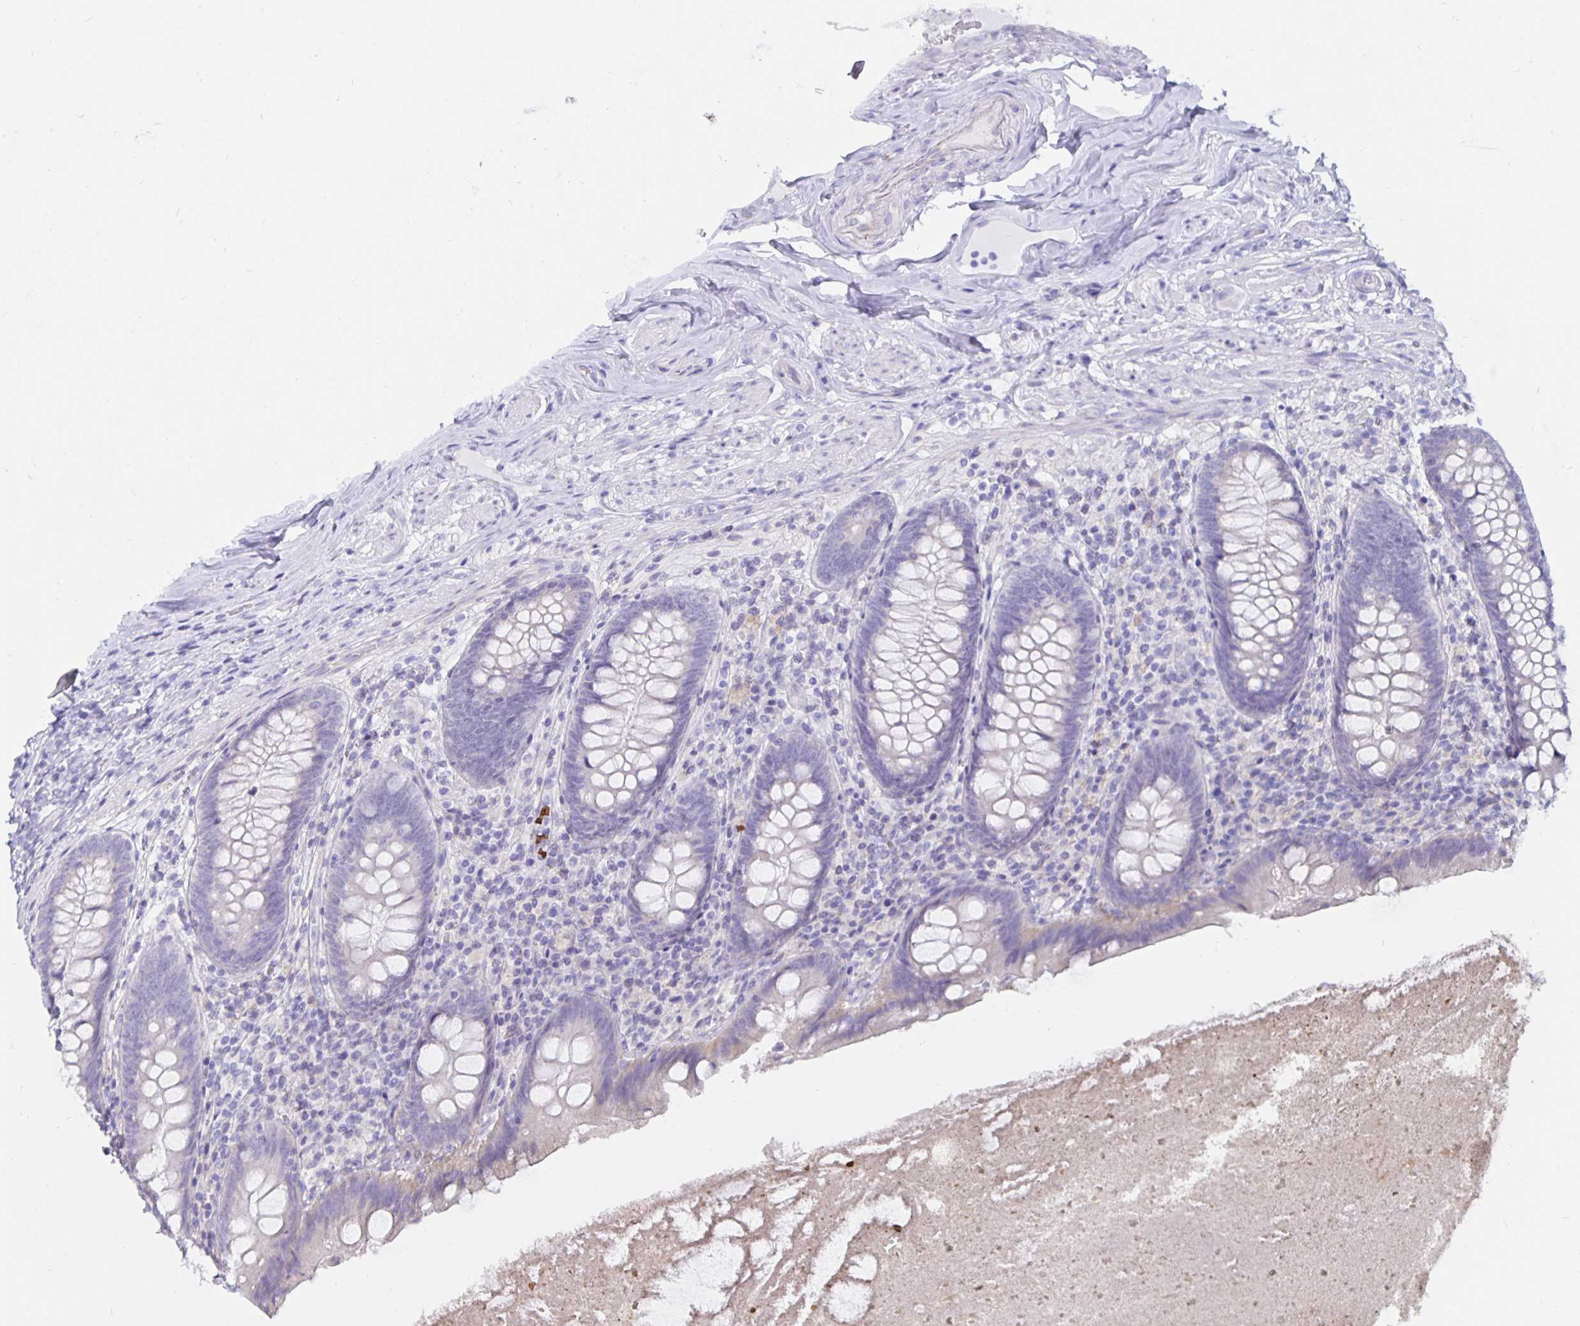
{"staining": {"intensity": "negative", "quantity": "none", "location": "none"}, "tissue": "appendix", "cell_type": "Glandular cells", "image_type": "normal", "snomed": [{"axis": "morphology", "description": "Normal tissue, NOS"}, {"axis": "topography", "description": "Appendix"}], "caption": "IHC of unremarkable appendix displays no expression in glandular cells. The staining was performed using DAB to visualize the protein expression in brown, while the nuclei were stained in blue with hematoxylin (Magnification: 20x).", "gene": "DNAI2", "patient": {"sex": "male", "age": 47}}